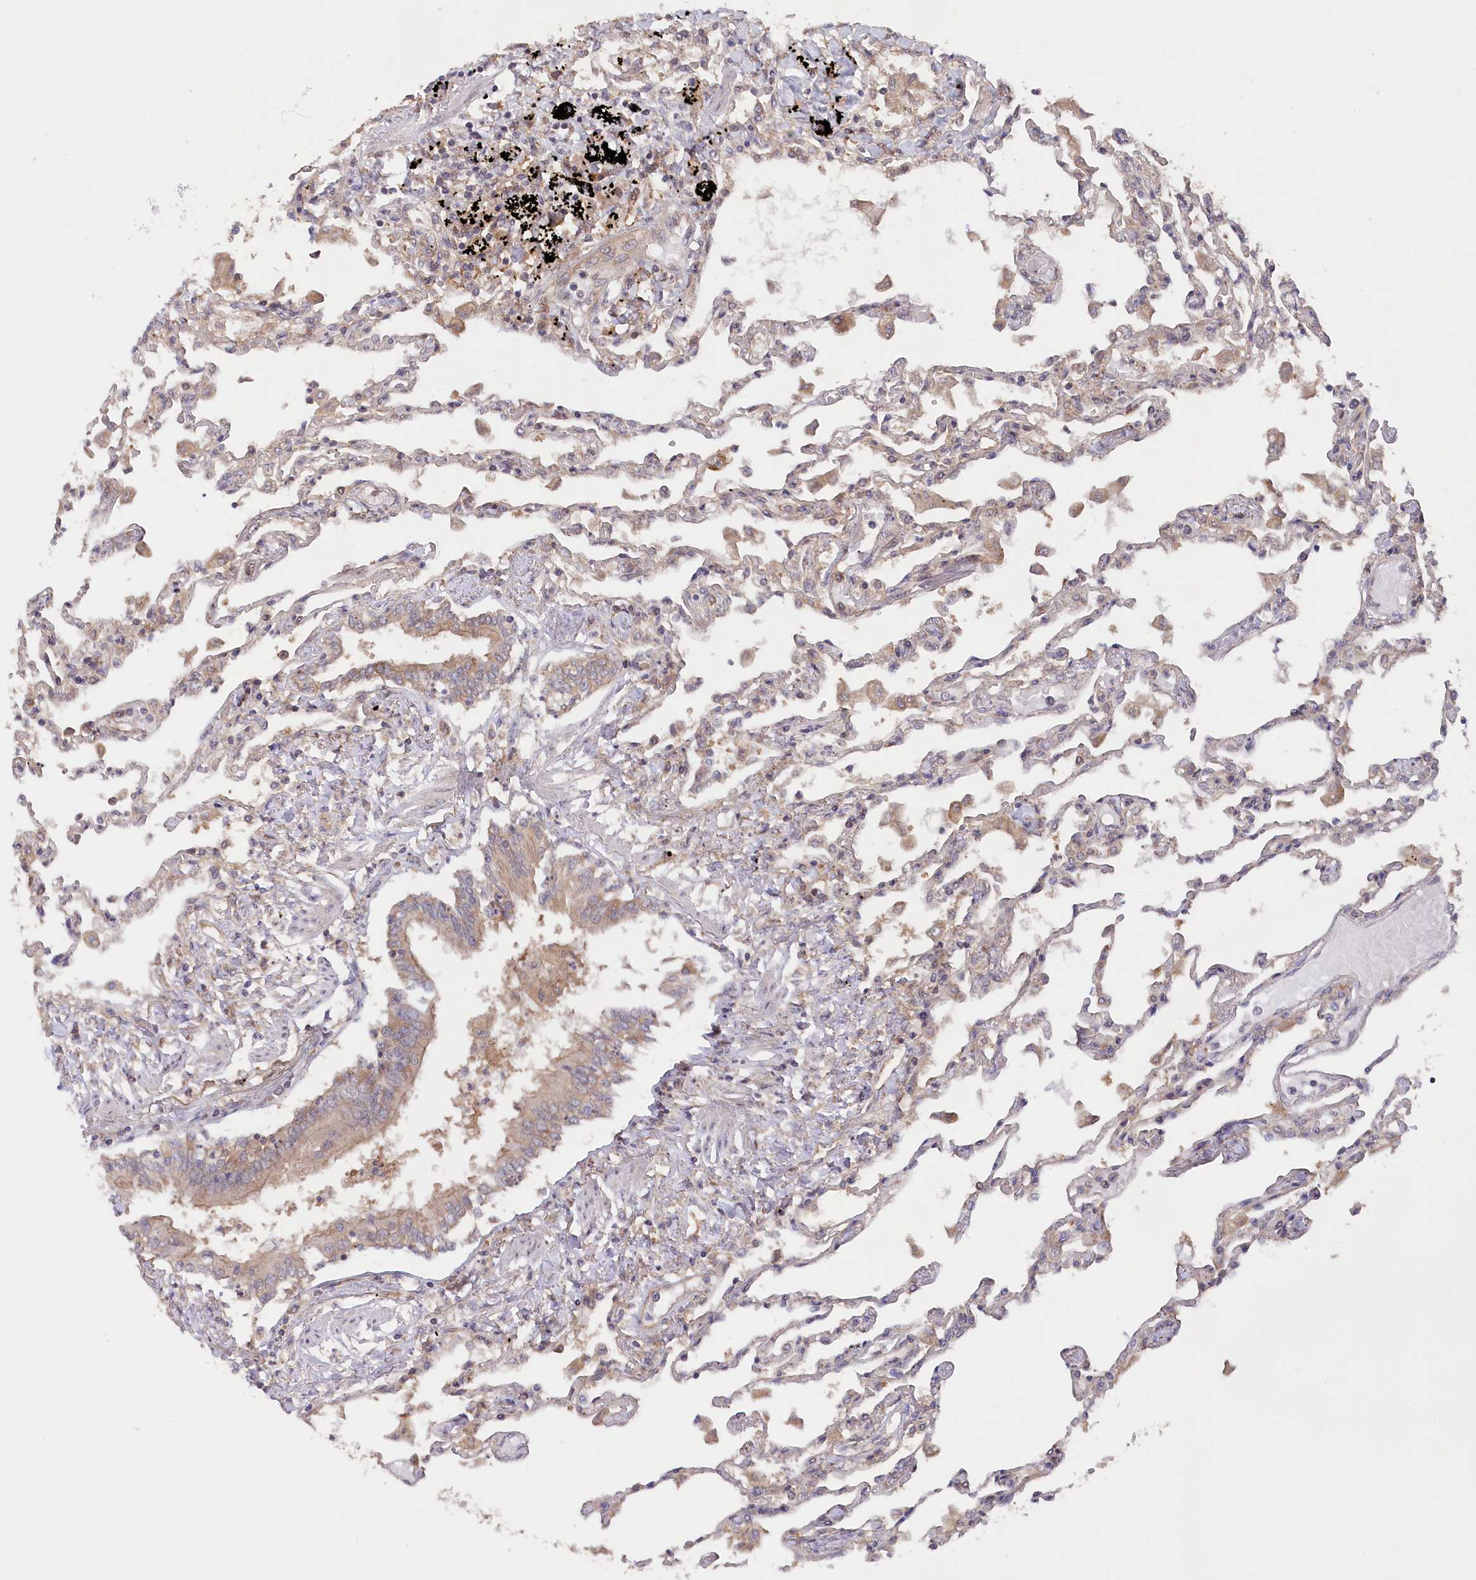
{"staining": {"intensity": "moderate", "quantity": "25%-75%", "location": "cytoplasmic/membranous"}, "tissue": "lung", "cell_type": "Alveolar cells", "image_type": "normal", "snomed": [{"axis": "morphology", "description": "Normal tissue, NOS"}, {"axis": "topography", "description": "Bronchus"}, {"axis": "topography", "description": "Lung"}], "caption": "IHC histopathology image of benign lung stained for a protein (brown), which demonstrates medium levels of moderate cytoplasmic/membranous staining in approximately 25%-75% of alveolar cells.", "gene": "PPP1R21", "patient": {"sex": "female", "age": 49}}